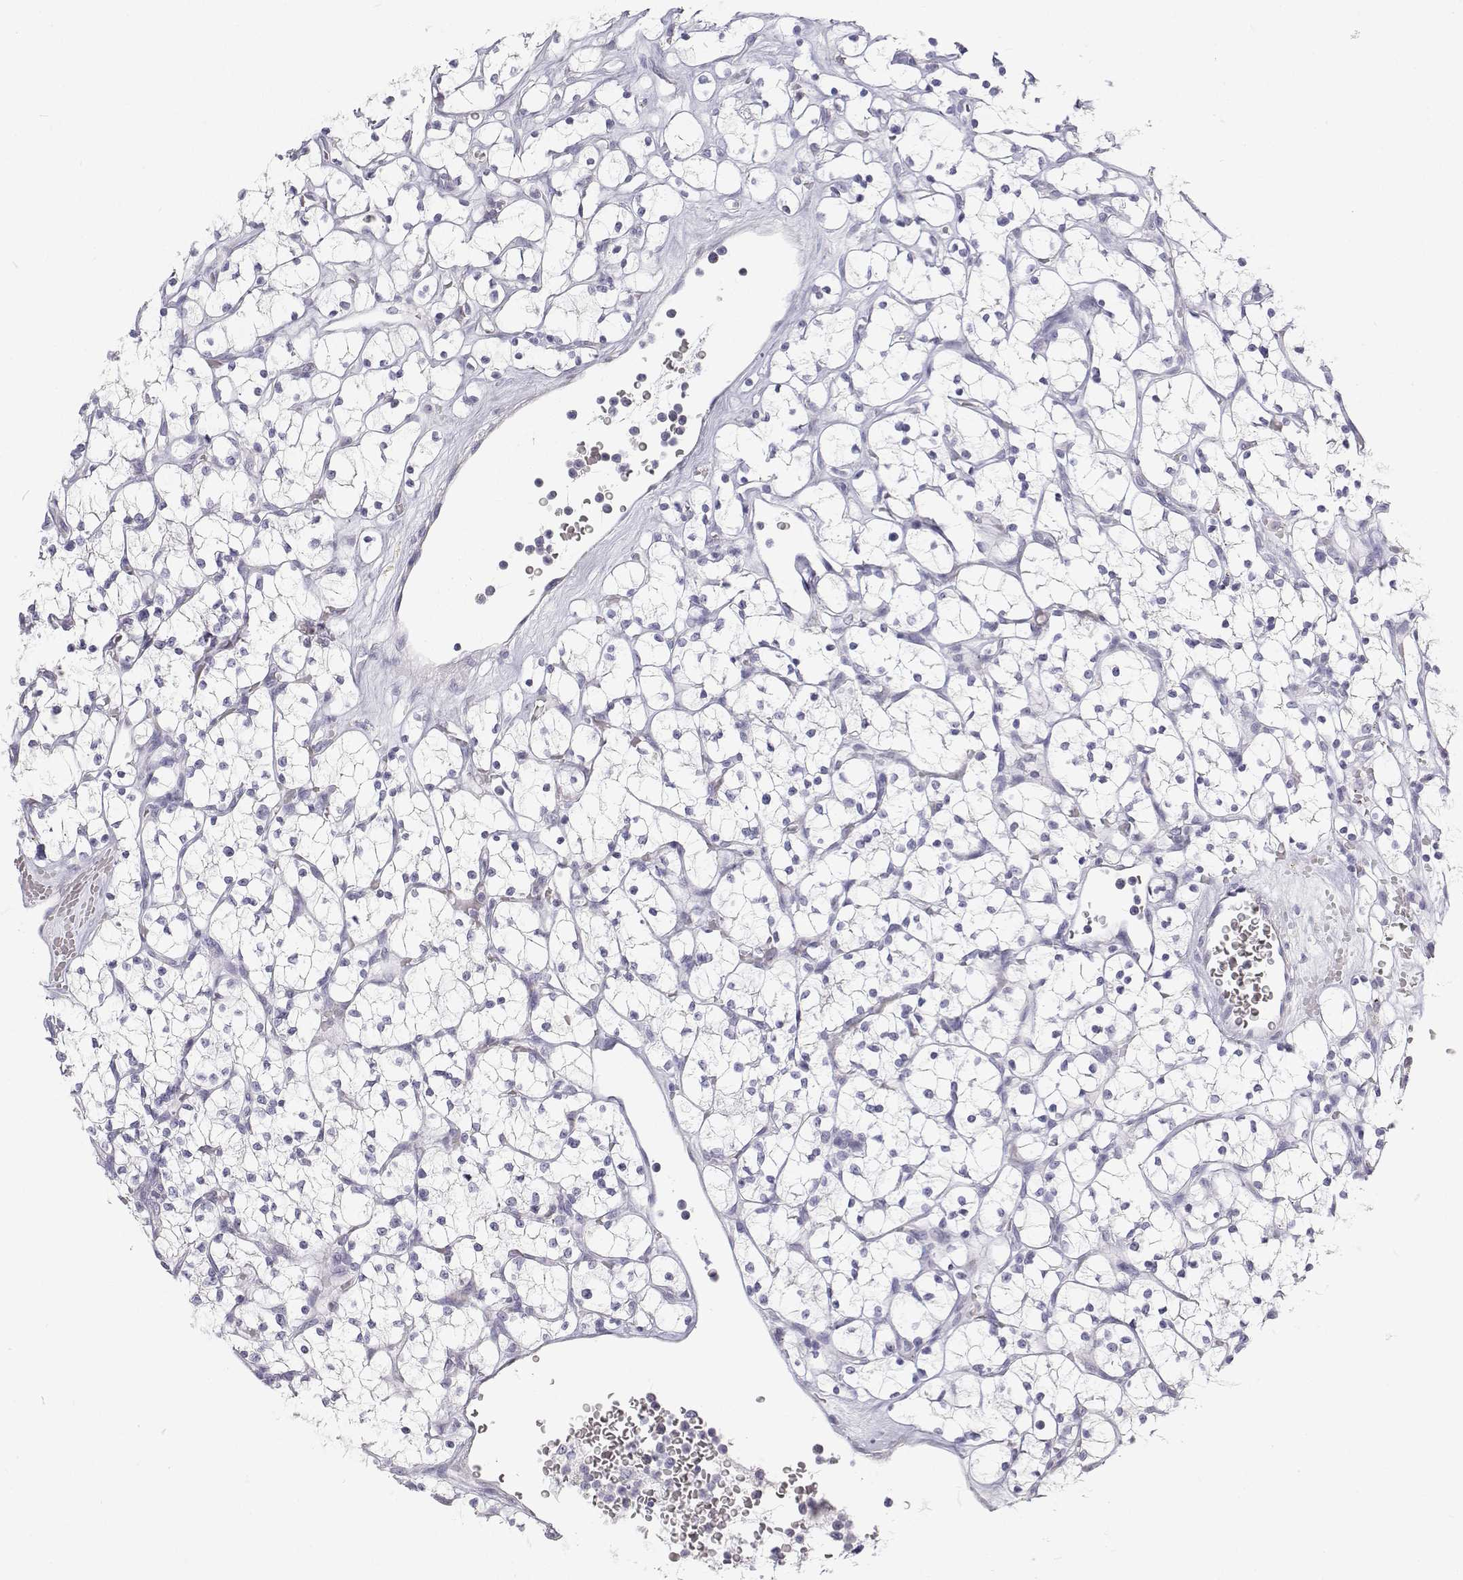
{"staining": {"intensity": "negative", "quantity": "none", "location": "none"}, "tissue": "renal cancer", "cell_type": "Tumor cells", "image_type": "cancer", "snomed": [{"axis": "morphology", "description": "Adenocarcinoma, NOS"}, {"axis": "topography", "description": "Kidney"}], "caption": "Renal adenocarcinoma stained for a protein using immunohistochemistry (IHC) demonstrates no staining tumor cells.", "gene": "TTN", "patient": {"sex": "female", "age": 64}}